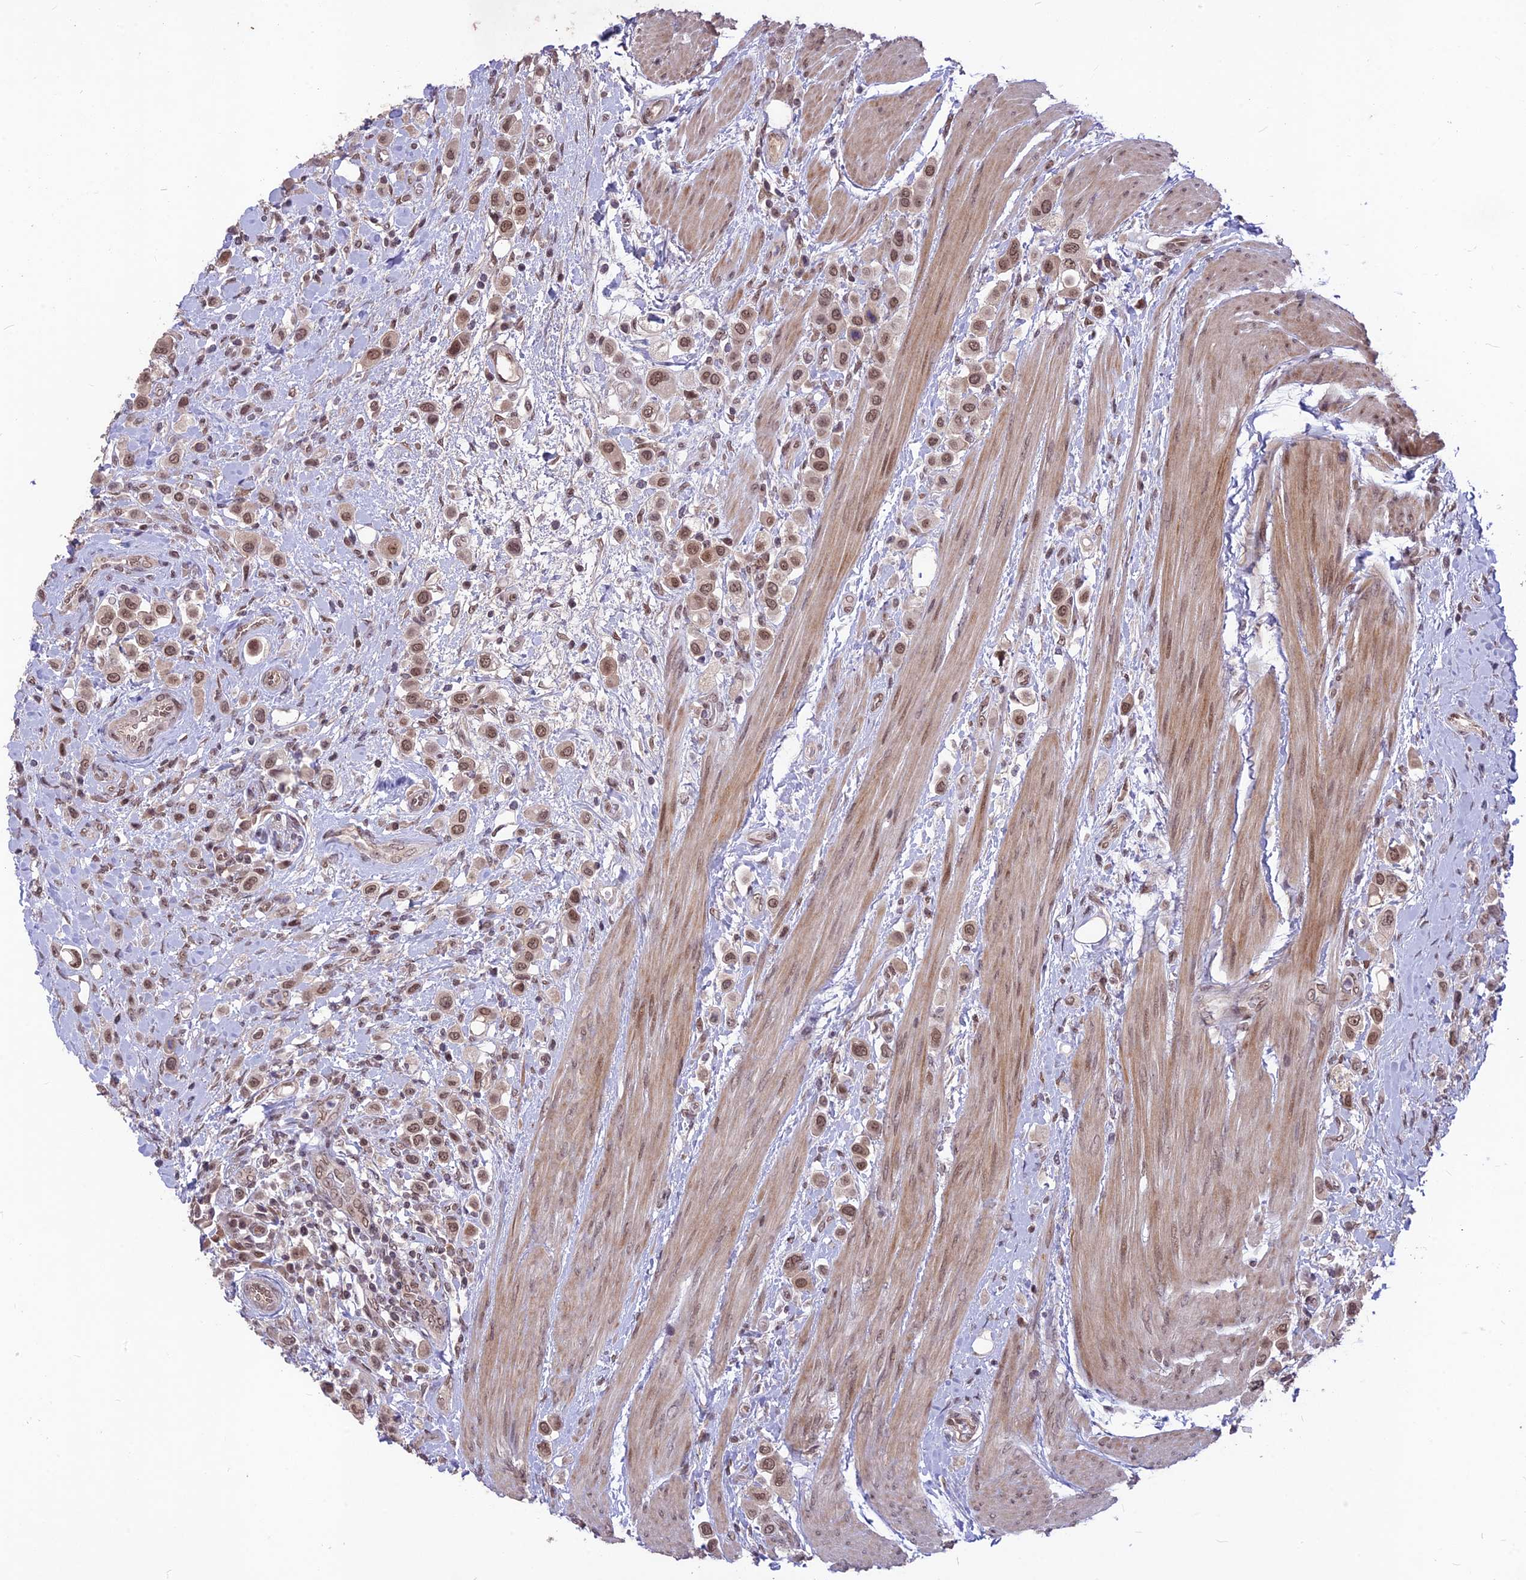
{"staining": {"intensity": "moderate", "quantity": ">75%", "location": "nuclear"}, "tissue": "urothelial cancer", "cell_type": "Tumor cells", "image_type": "cancer", "snomed": [{"axis": "morphology", "description": "Urothelial carcinoma, High grade"}, {"axis": "topography", "description": "Urinary bladder"}], "caption": "Immunohistochemical staining of human urothelial cancer demonstrates medium levels of moderate nuclear positivity in approximately >75% of tumor cells.", "gene": "DIS3", "patient": {"sex": "male", "age": 50}}